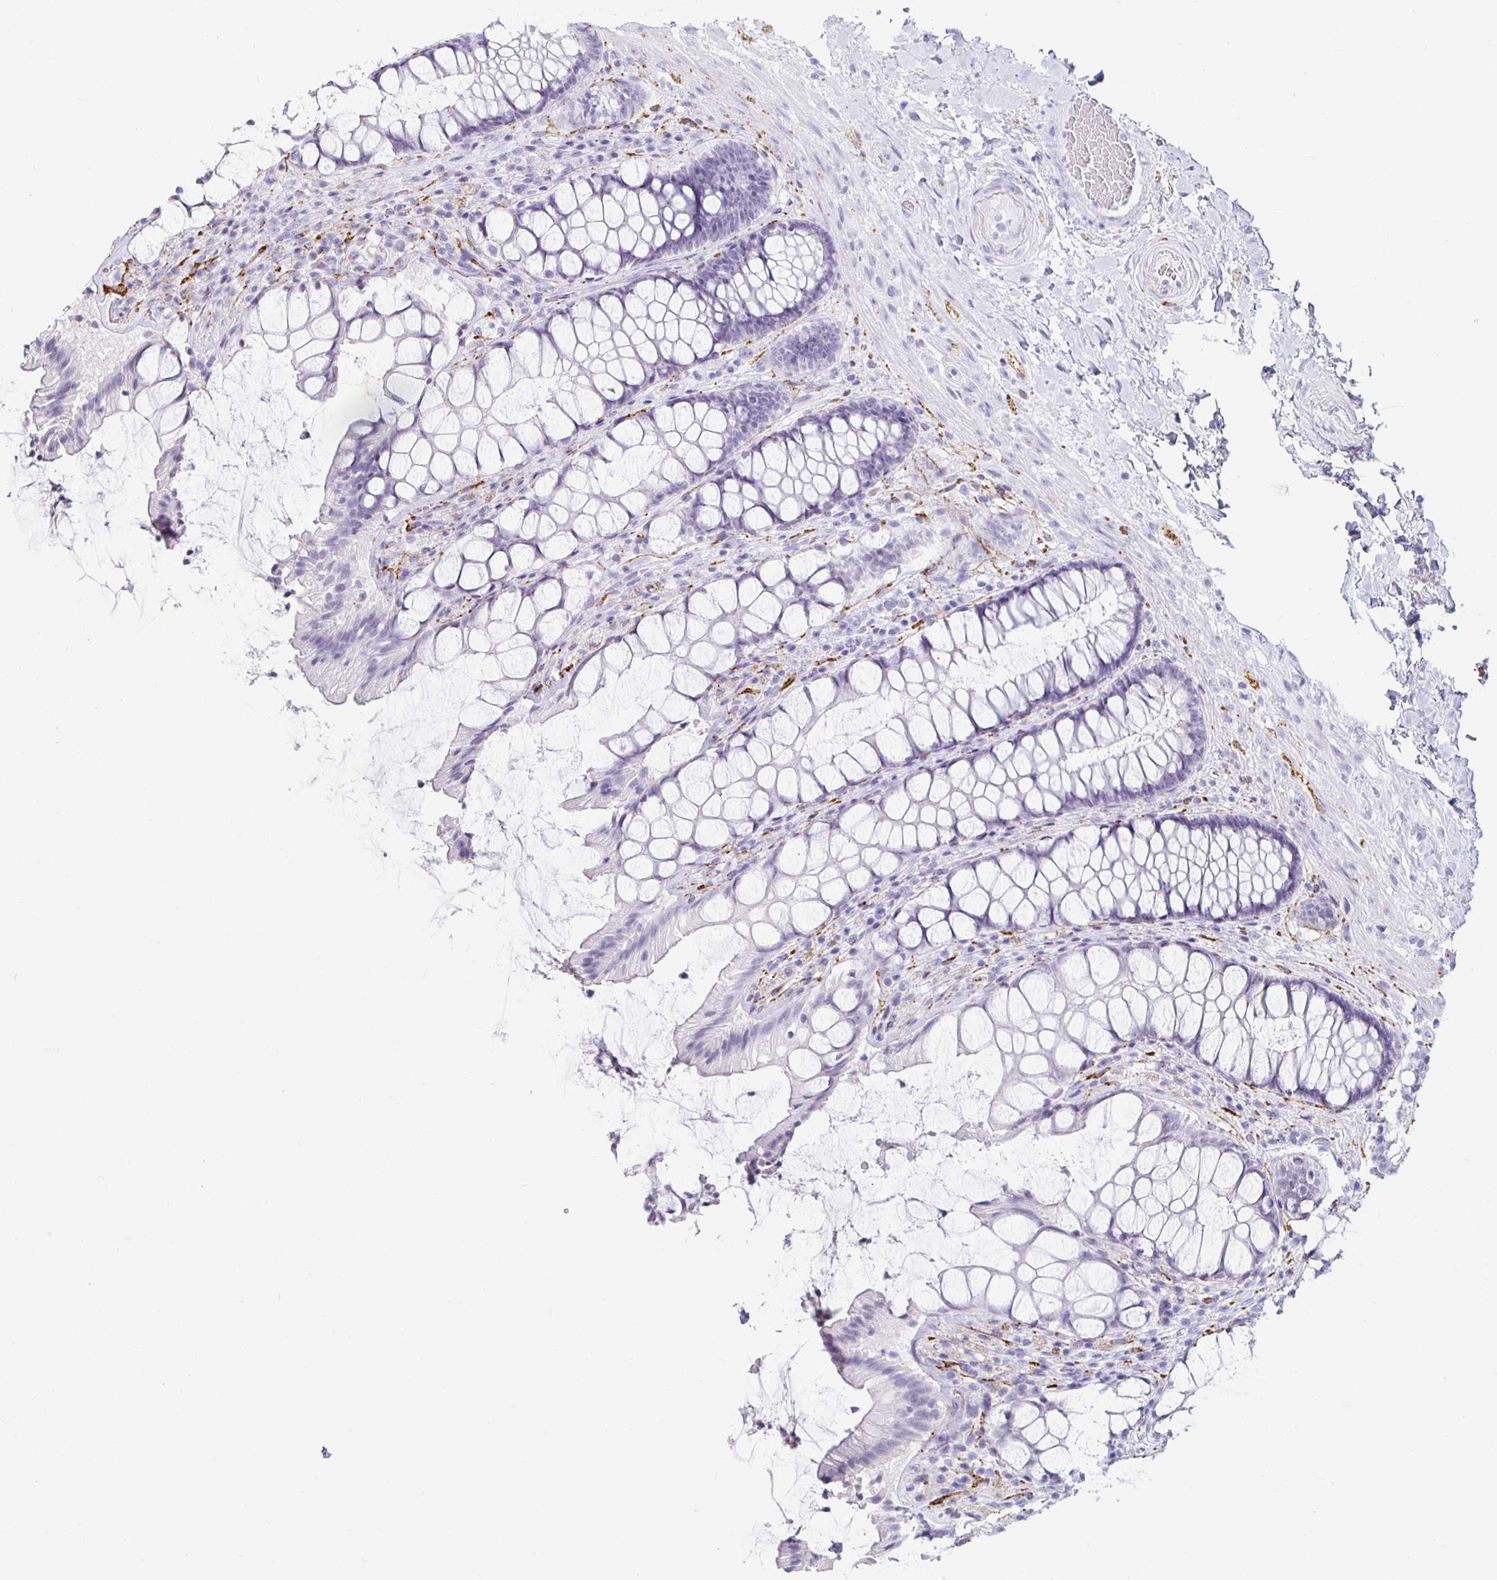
{"staining": {"intensity": "negative", "quantity": "none", "location": "none"}, "tissue": "rectum", "cell_type": "Glandular cells", "image_type": "normal", "snomed": [{"axis": "morphology", "description": "Normal tissue, NOS"}, {"axis": "topography", "description": "Rectum"}], "caption": "This is an IHC photomicrograph of unremarkable rectum. There is no expression in glandular cells.", "gene": "KCNQ2", "patient": {"sex": "female", "age": 58}}